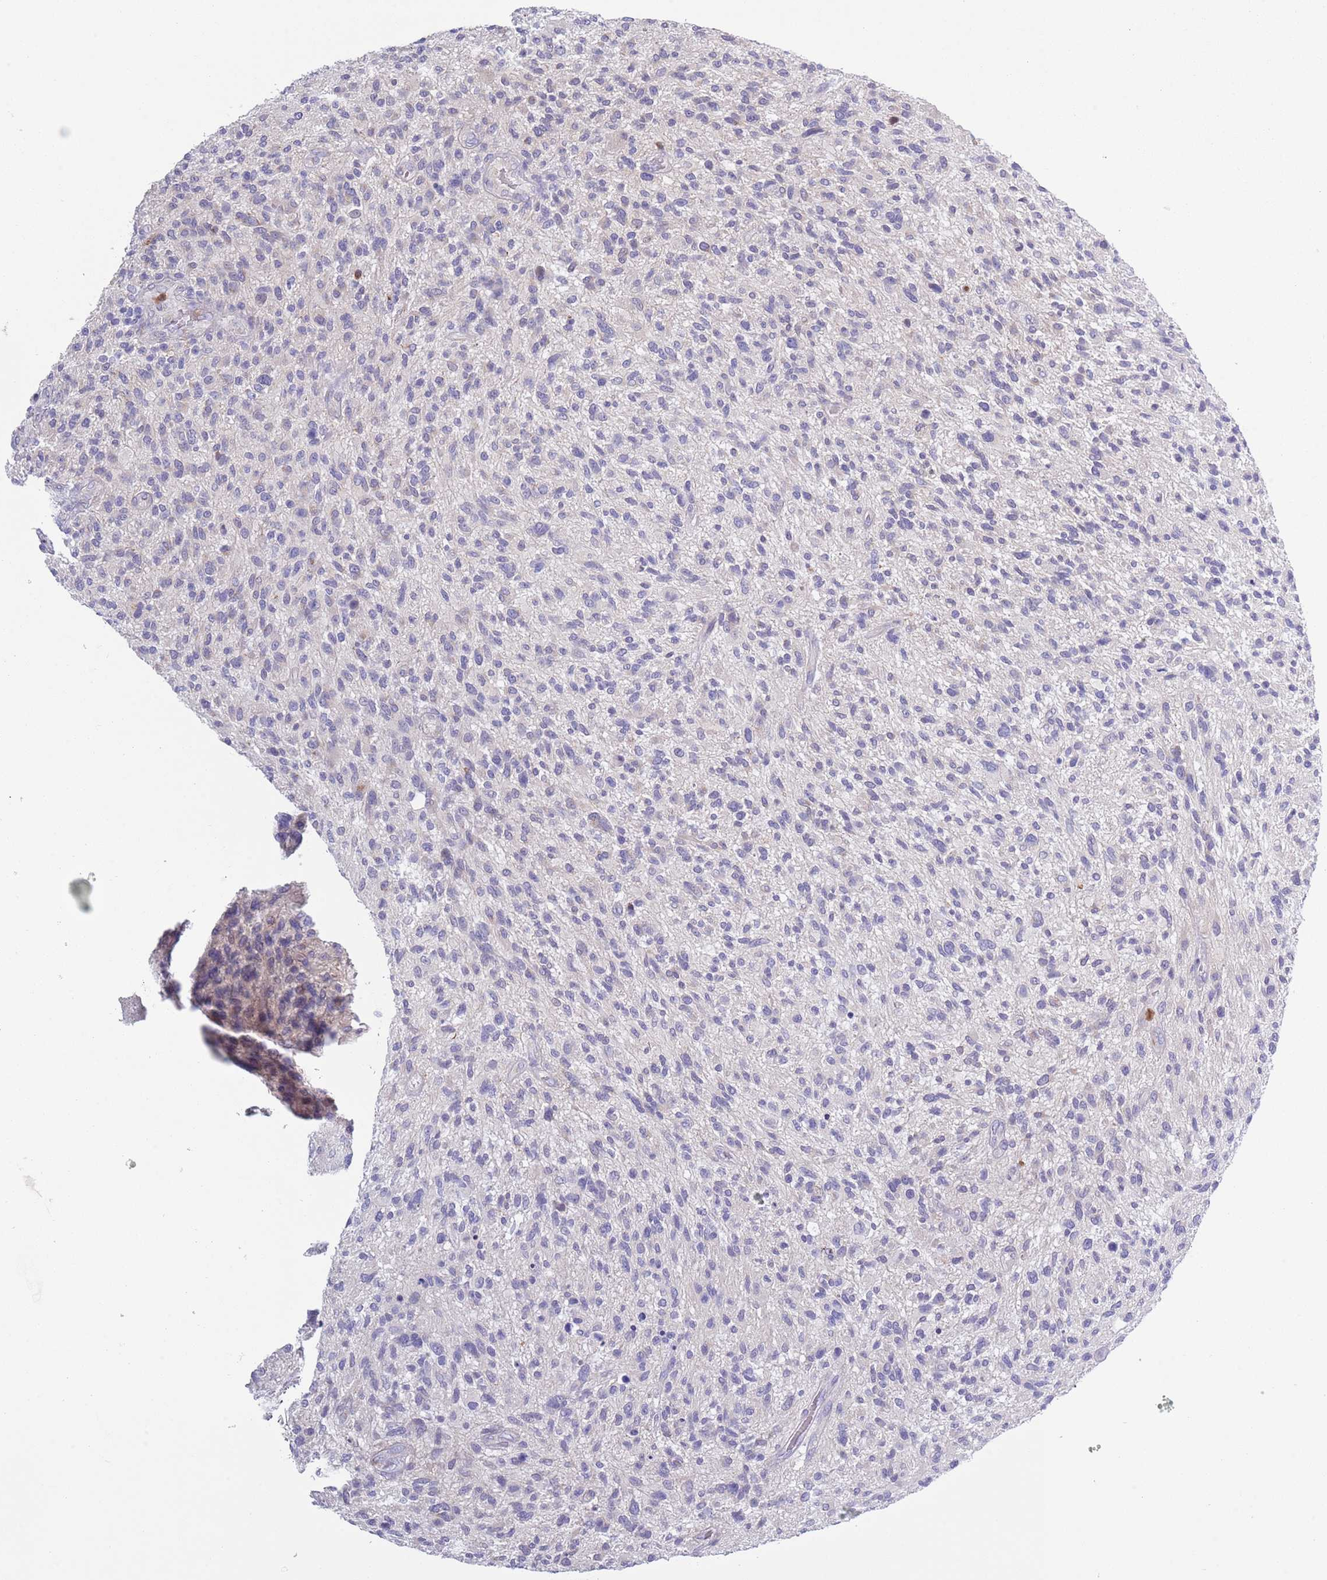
{"staining": {"intensity": "negative", "quantity": "none", "location": "none"}, "tissue": "glioma", "cell_type": "Tumor cells", "image_type": "cancer", "snomed": [{"axis": "morphology", "description": "Glioma, malignant, High grade"}, {"axis": "topography", "description": "Brain"}], "caption": "Glioma was stained to show a protein in brown. There is no significant positivity in tumor cells.", "gene": "ZFP2", "patient": {"sex": "male", "age": 47}}